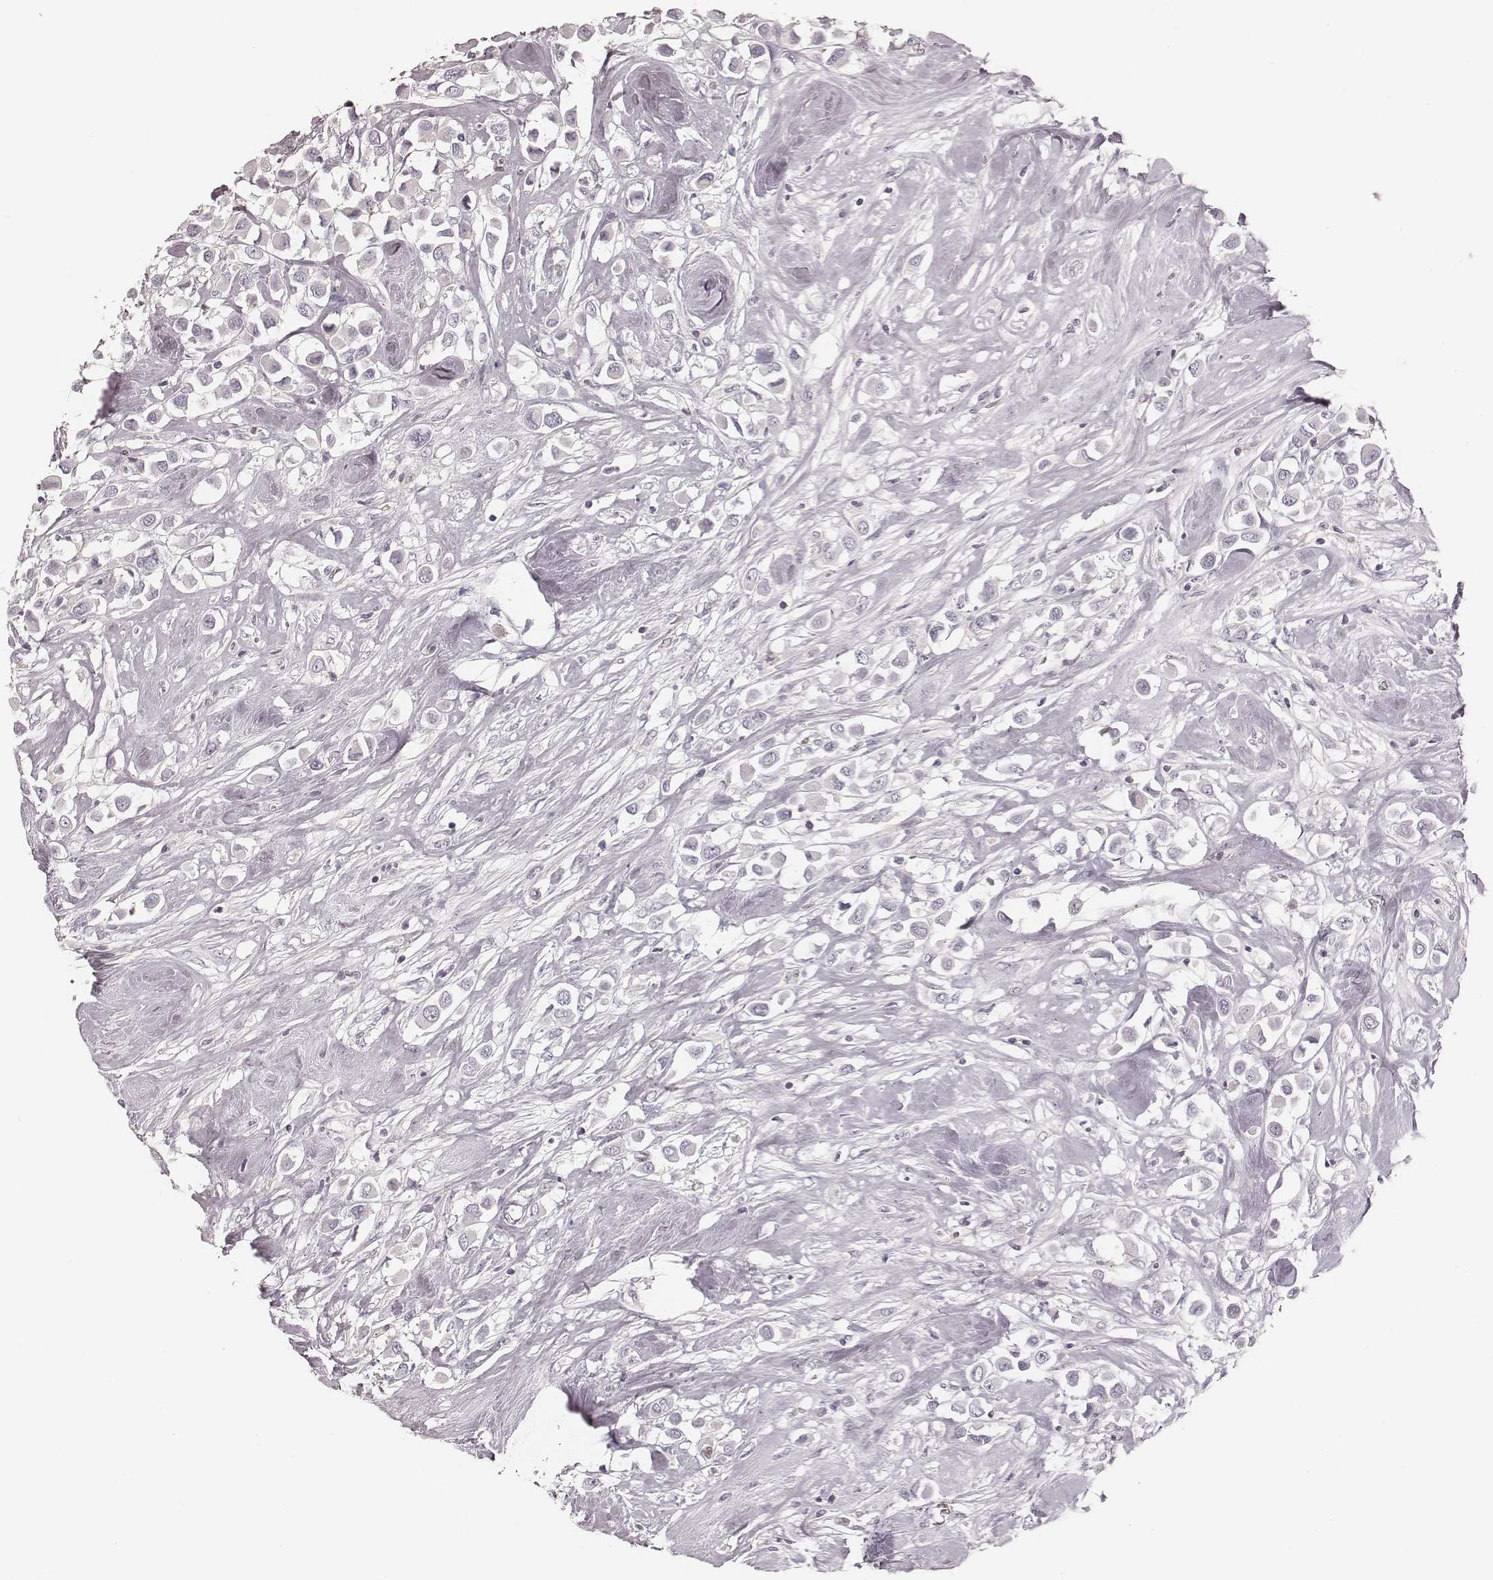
{"staining": {"intensity": "negative", "quantity": "none", "location": "none"}, "tissue": "breast cancer", "cell_type": "Tumor cells", "image_type": "cancer", "snomed": [{"axis": "morphology", "description": "Duct carcinoma"}, {"axis": "topography", "description": "Breast"}], "caption": "Breast cancer was stained to show a protein in brown. There is no significant staining in tumor cells.", "gene": "MSX1", "patient": {"sex": "female", "age": 61}}